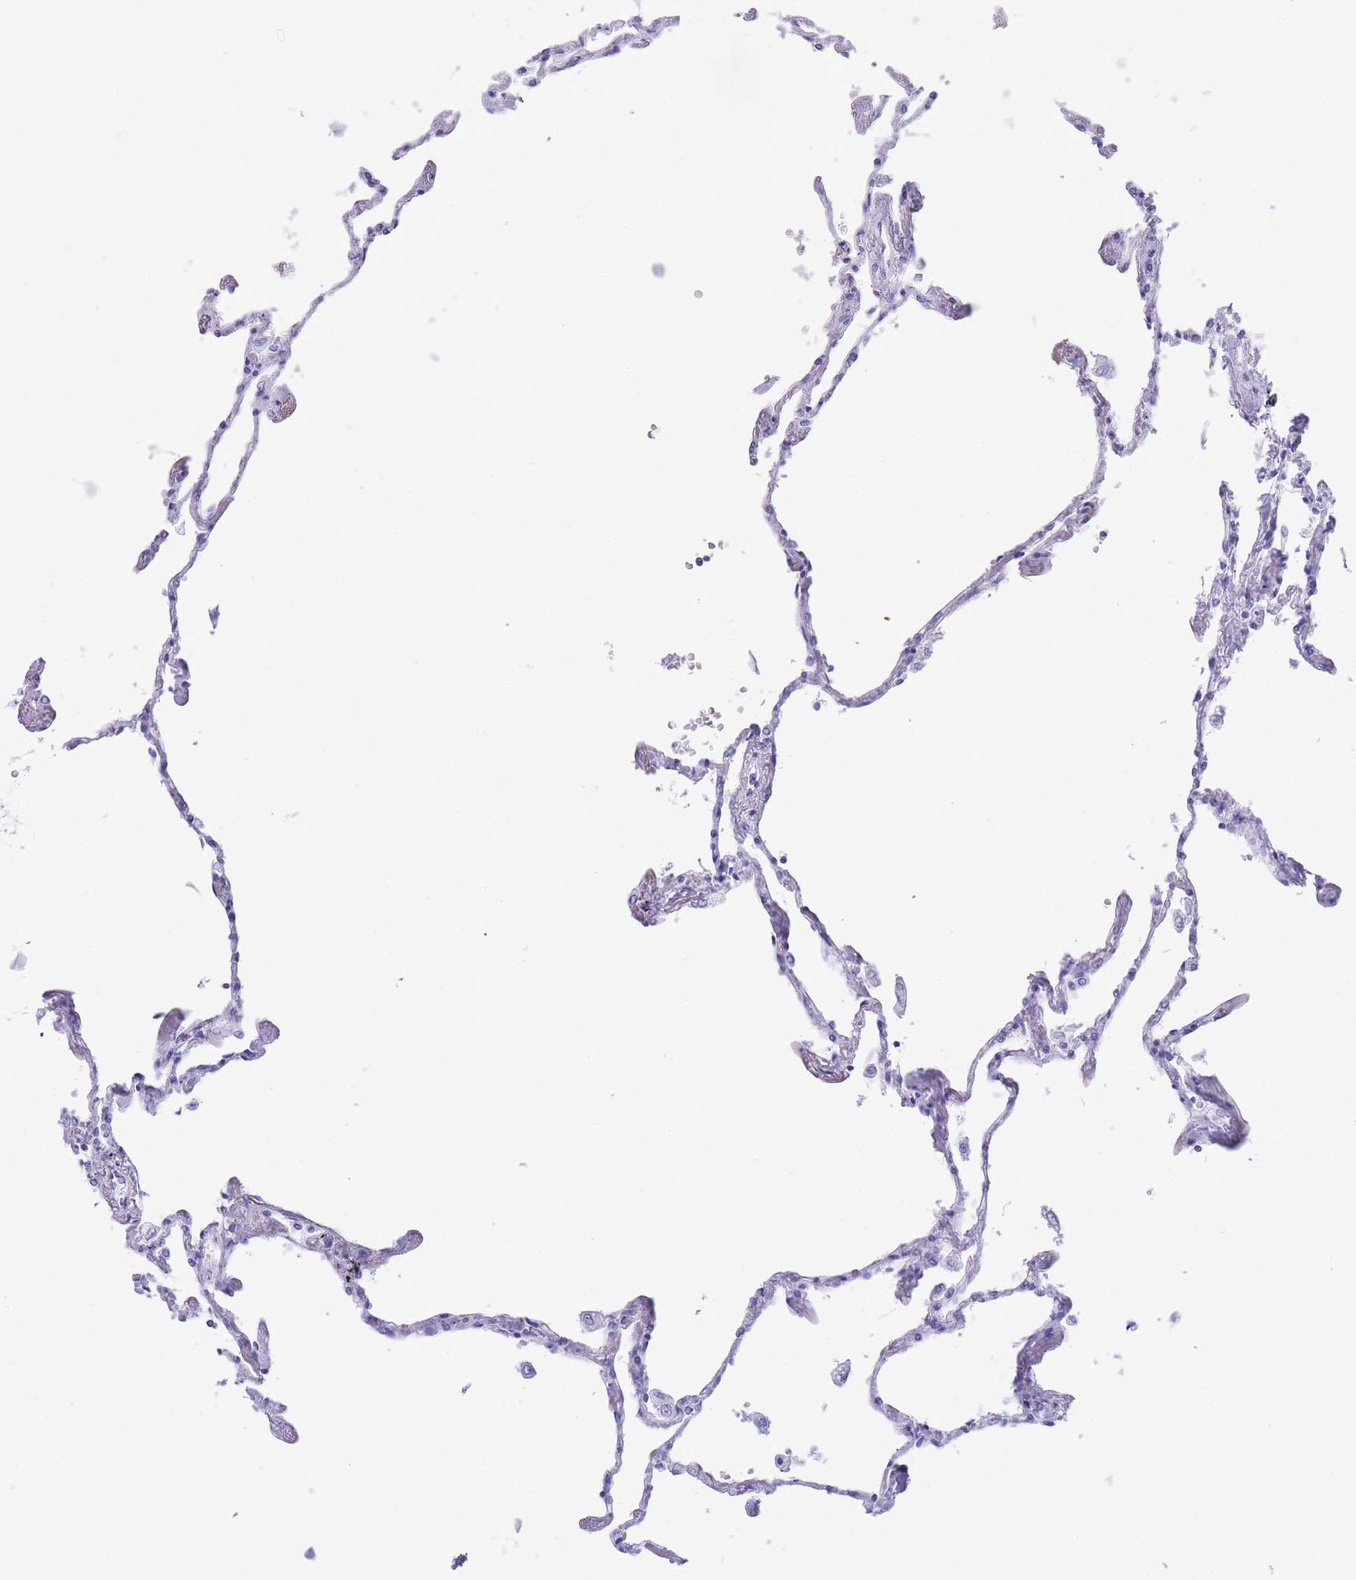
{"staining": {"intensity": "negative", "quantity": "none", "location": "none"}, "tissue": "lung", "cell_type": "Alveolar cells", "image_type": "normal", "snomed": [{"axis": "morphology", "description": "Normal tissue, NOS"}, {"axis": "topography", "description": "Lung"}], "caption": "Lung stained for a protein using immunohistochemistry exhibits no positivity alveolar cells.", "gene": "SLCO1B1", "patient": {"sex": "female", "age": 67}}